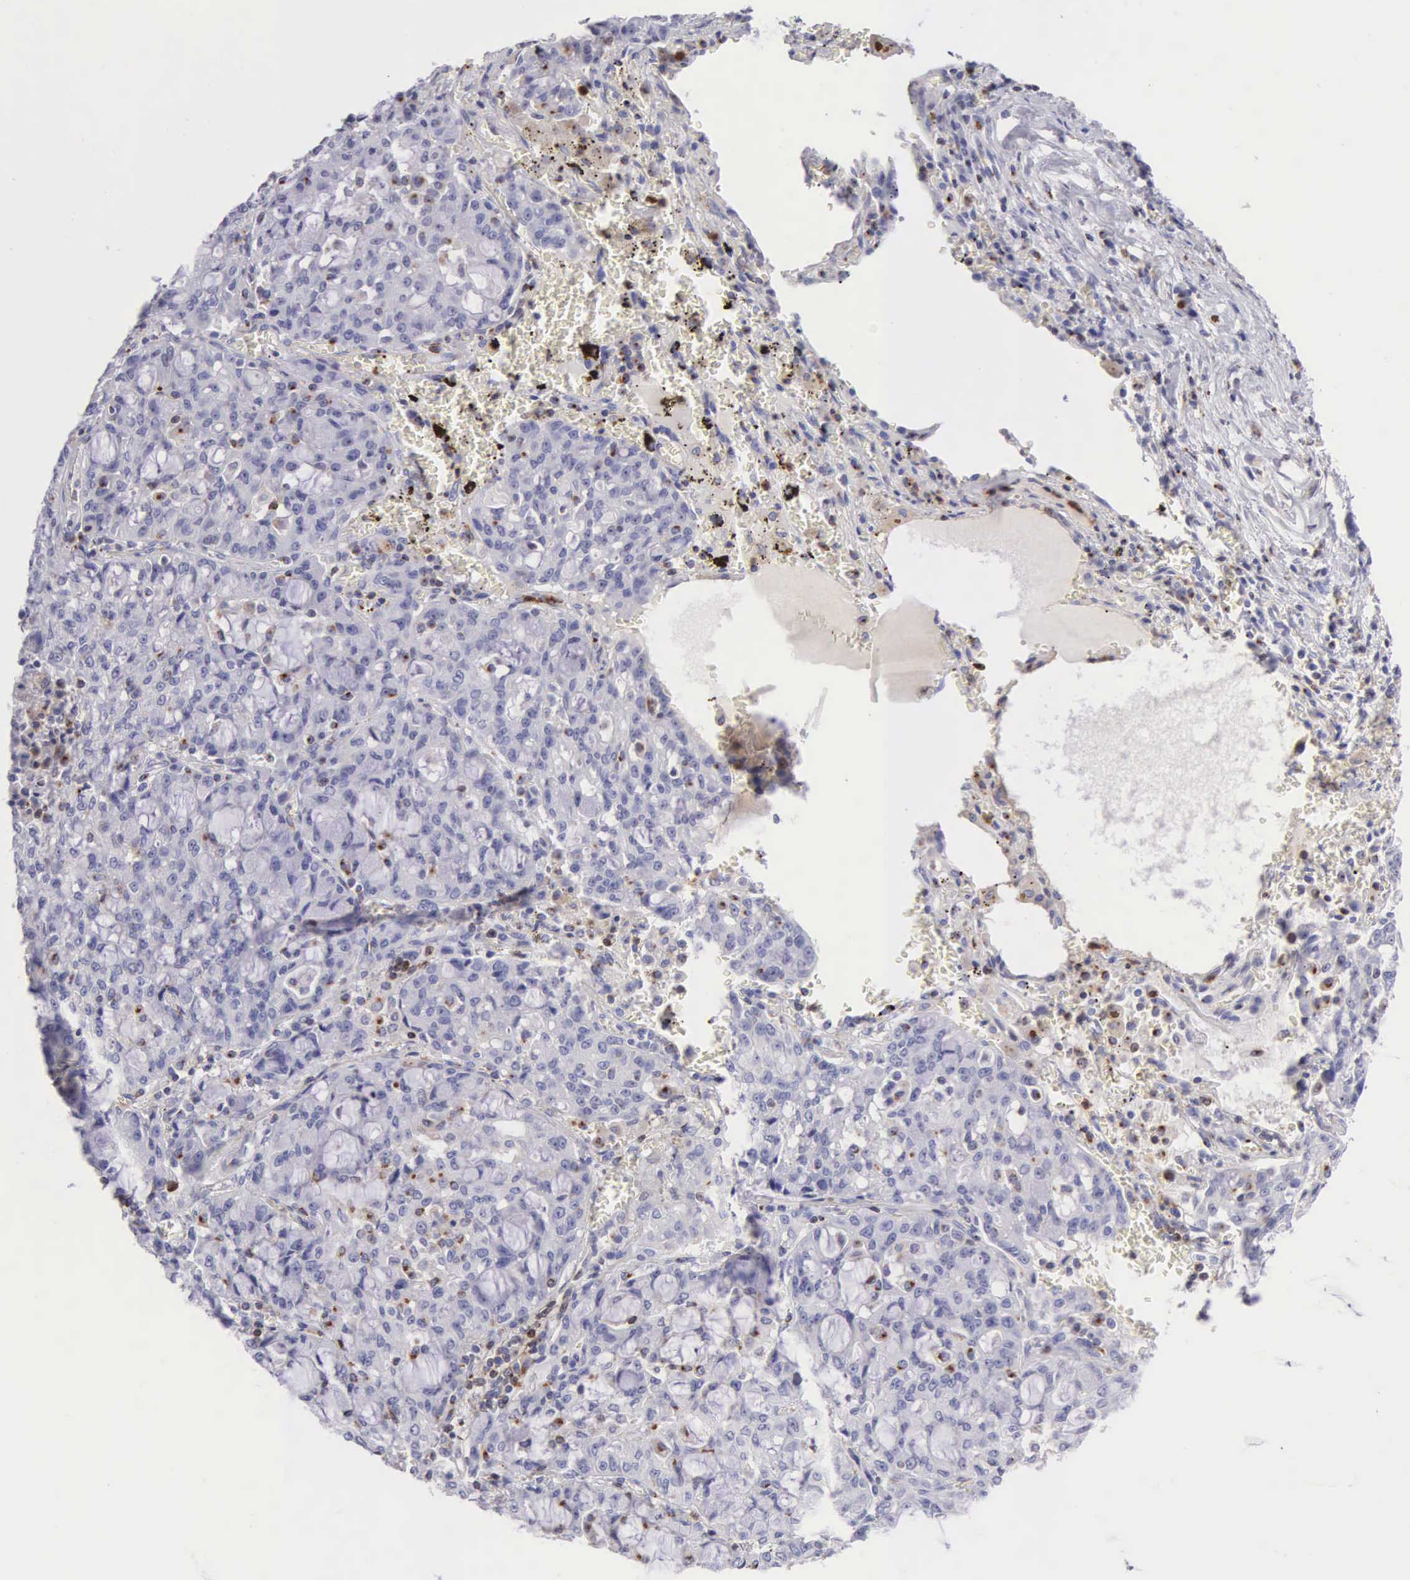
{"staining": {"intensity": "negative", "quantity": "none", "location": "none"}, "tissue": "lung cancer", "cell_type": "Tumor cells", "image_type": "cancer", "snomed": [{"axis": "morphology", "description": "Adenocarcinoma, NOS"}, {"axis": "topography", "description": "Lung"}], "caption": "A high-resolution image shows IHC staining of lung adenocarcinoma, which demonstrates no significant positivity in tumor cells.", "gene": "SRGN", "patient": {"sex": "female", "age": 44}}